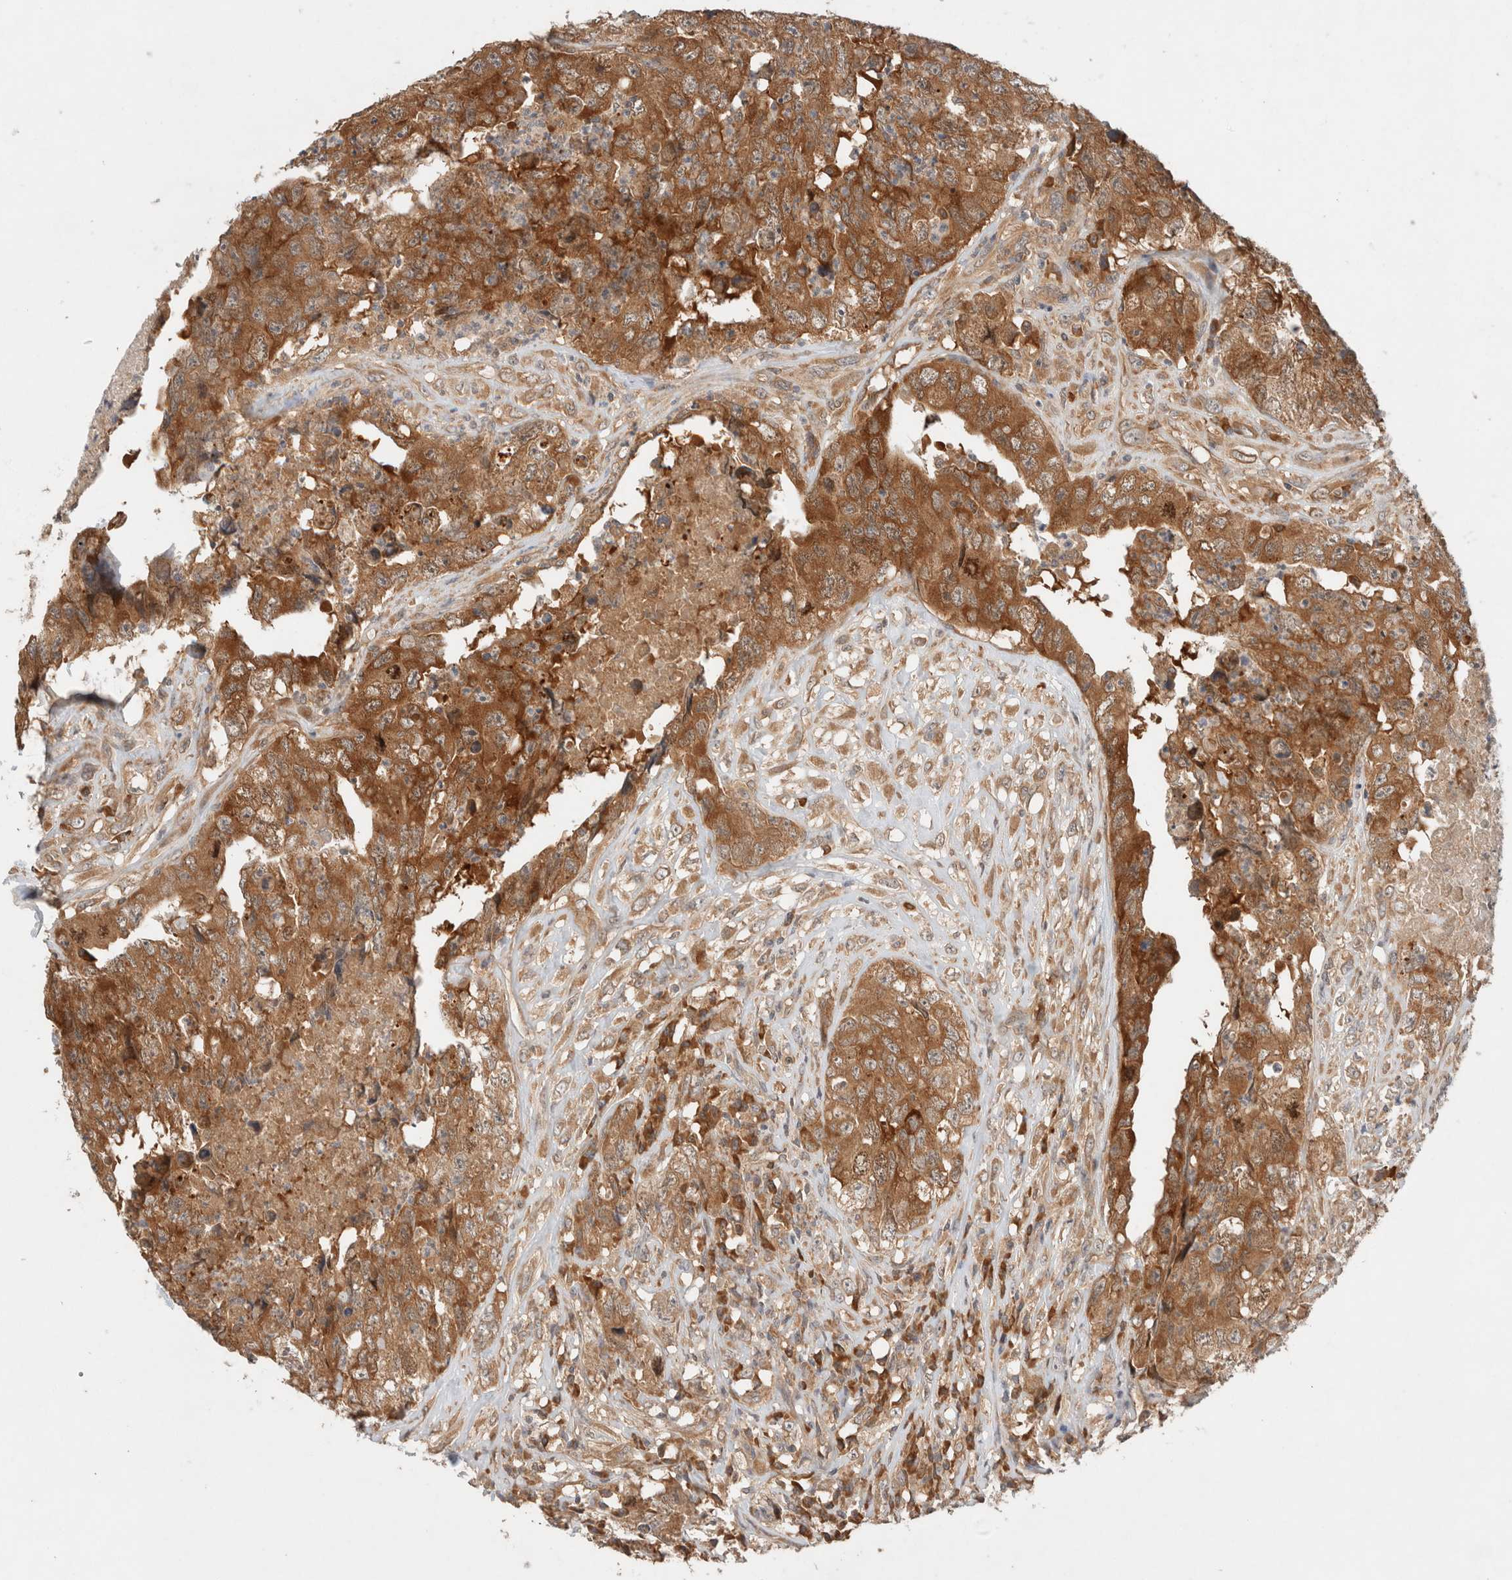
{"staining": {"intensity": "moderate", "quantity": ">75%", "location": "cytoplasmic/membranous"}, "tissue": "testis cancer", "cell_type": "Tumor cells", "image_type": "cancer", "snomed": [{"axis": "morphology", "description": "Carcinoma, Embryonal, NOS"}, {"axis": "topography", "description": "Testis"}], "caption": "Moderate cytoplasmic/membranous positivity for a protein is identified in about >75% of tumor cells of embryonal carcinoma (testis) using immunohistochemistry (IHC).", "gene": "ARFGEF2", "patient": {"sex": "male", "age": 32}}